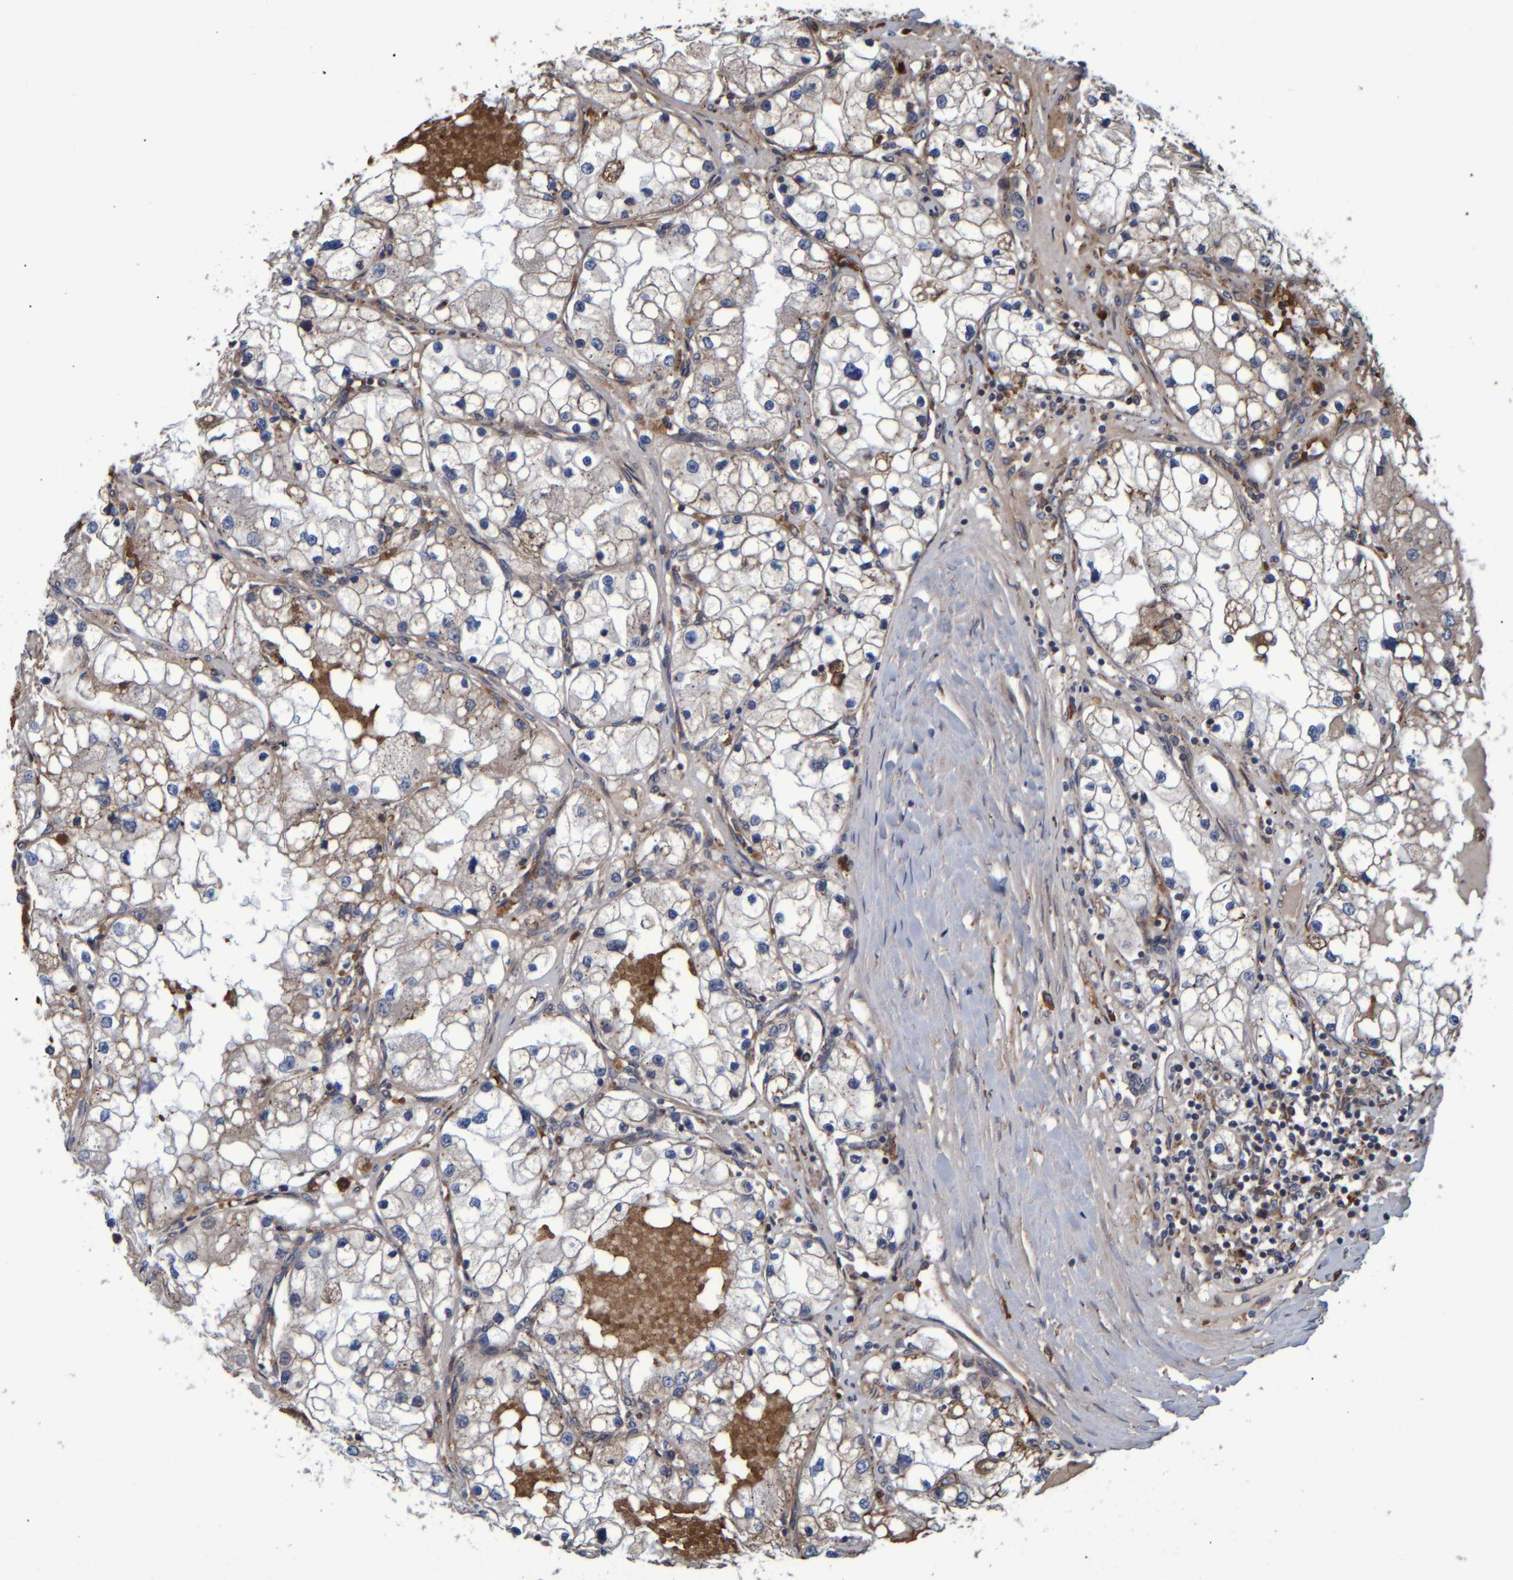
{"staining": {"intensity": "weak", "quantity": "<25%", "location": "cytoplasmic/membranous"}, "tissue": "renal cancer", "cell_type": "Tumor cells", "image_type": "cancer", "snomed": [{"axis": "morphology", "description": "Adenocarcinoma, NOS"}, {"axis": "topography", "description": "Kidney"}], "caption": "The histopathology image demonstrates no staining of tumor cells in renal cancer.", "gene": "SPAG5", "patient": {"sex": "male", "age": 68}}